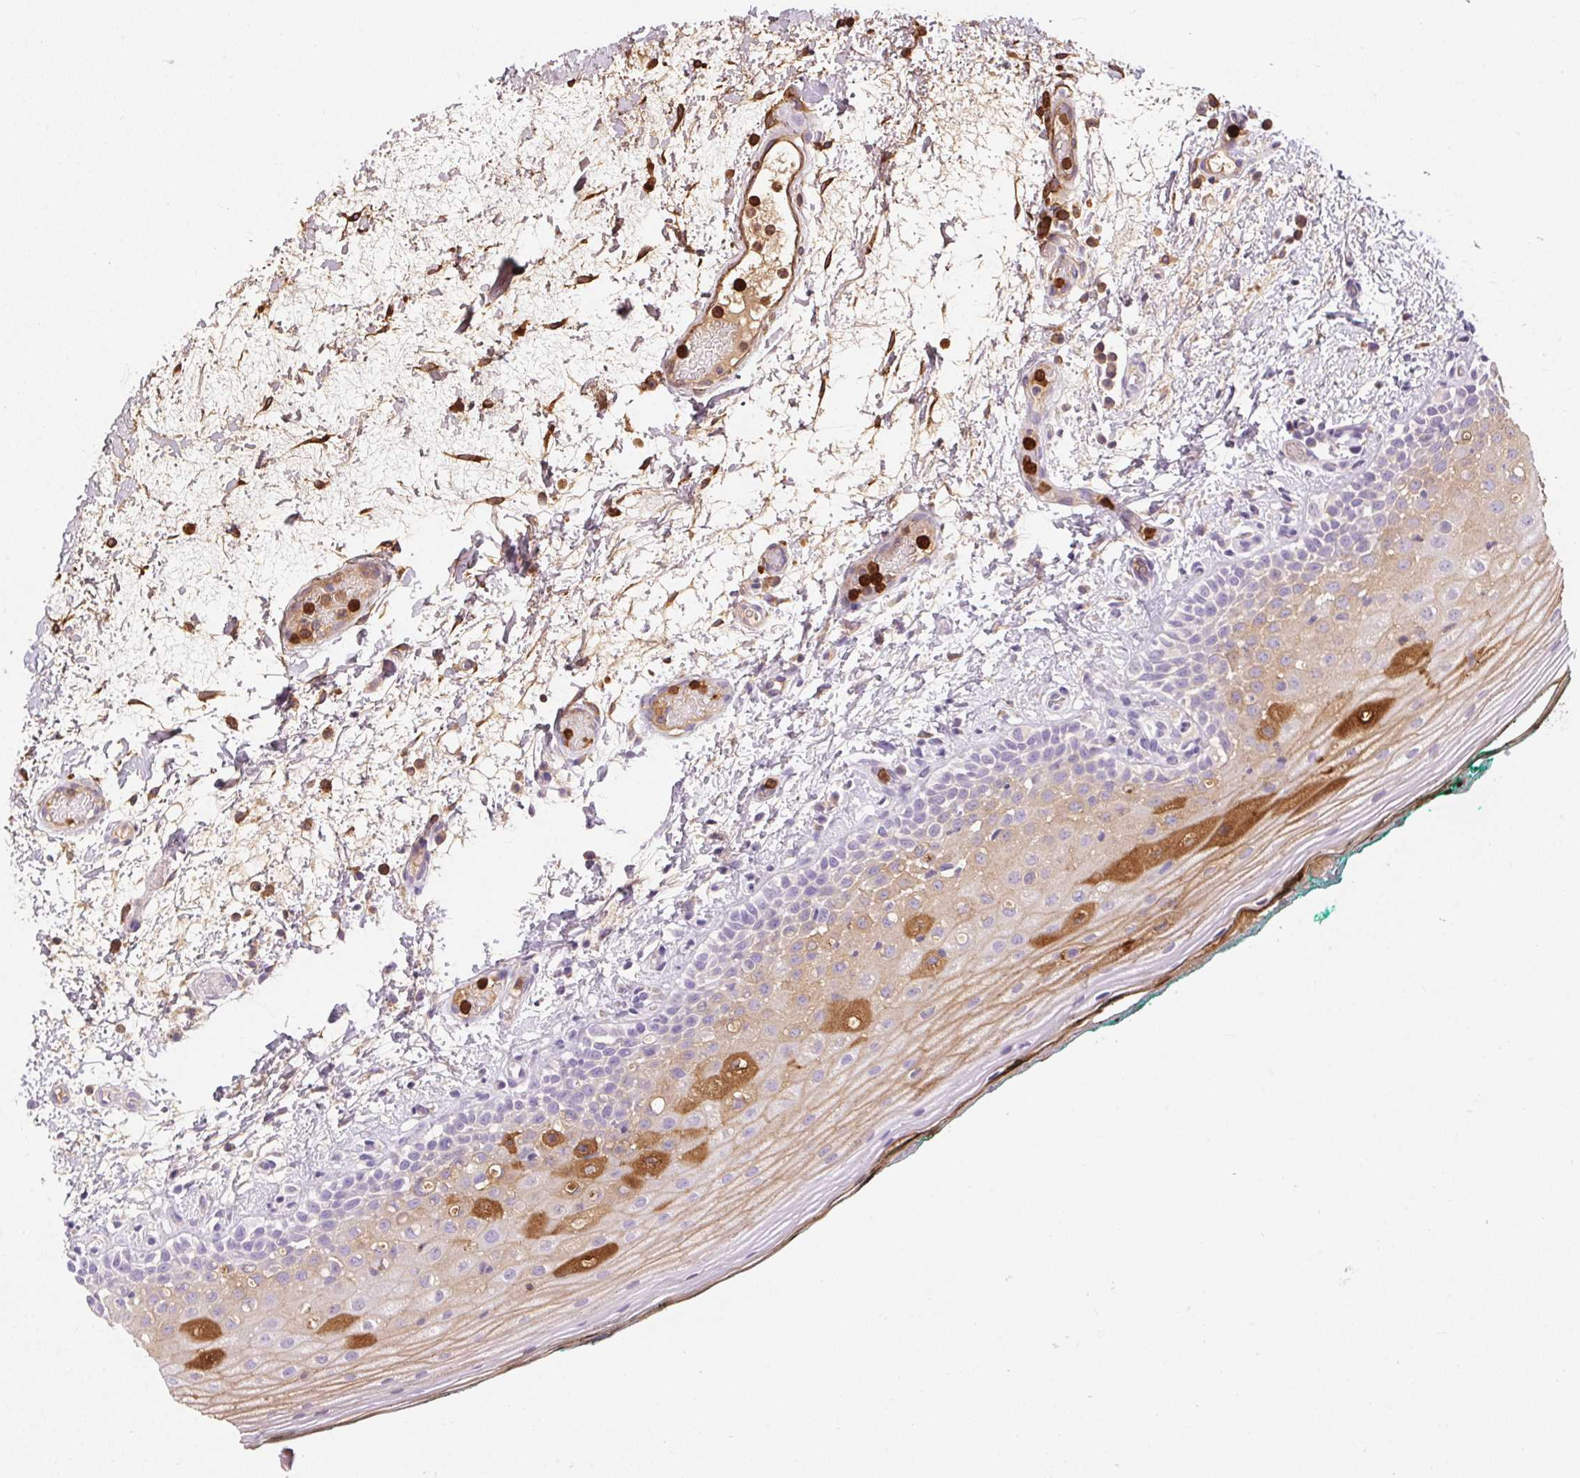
{"staining": {"intensity": "strong", "quantity": "<25%", "location": "cytoplasmic/membranous"}, "tissue": "oral mucosa", "cell_type": "Squamous epithelial cells", "image_type": "normal", "snomed": [{"axis": "morphology", "description": "Normal tissue, NOS"}, {"axis": "topography", "description": "Oral tissue"}], "caption": "Squamous epithelial cells exhibit medium levels of strong cytoplasmic/membranous expression in about <25% of cells in unremarkable human oral mucosa.", "gene": "ORM1", "patient": {"sex": "female", "age": 83}}